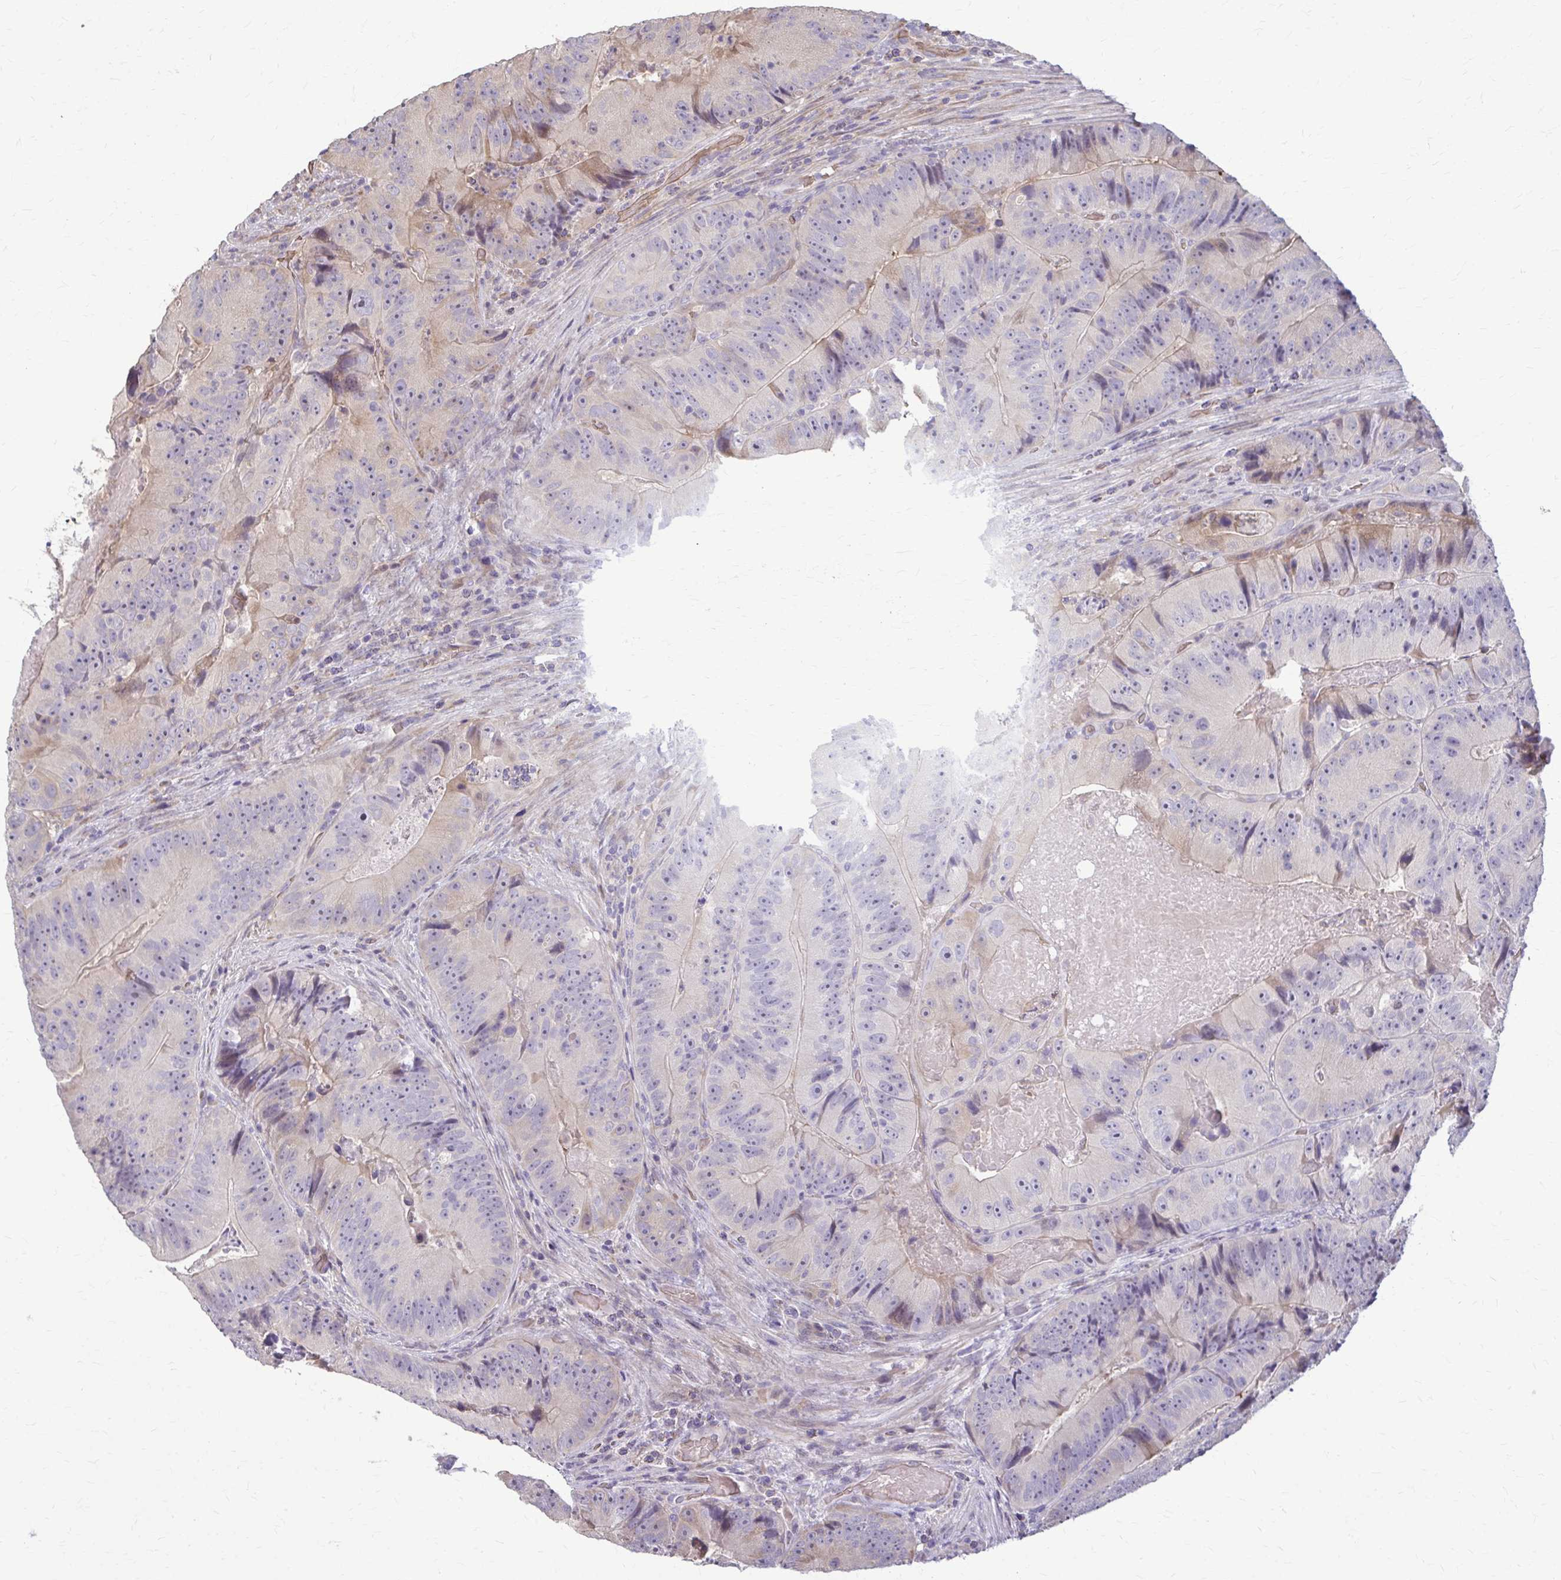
{"staining": {"intensity": "negative", "quantity": "none", "location": "none"}, "tissue": "colorectal cancer", "cell_type": "Tumor cells", "image_type": "cancer", "snomed": [{"axis": "morphology", "description": "Adenocarcinoma, NOS"}, {"axis": "topography", "description": "Colon"}], "caption": "Immunohistochemistry (IHC) histopathology image of neoplastic tissue: colorectal cancer stained with DAB shows no significant protein staining in tumor cells.", "gene": "ZNF34", "patient": {"sex": "female", "age": 86}}